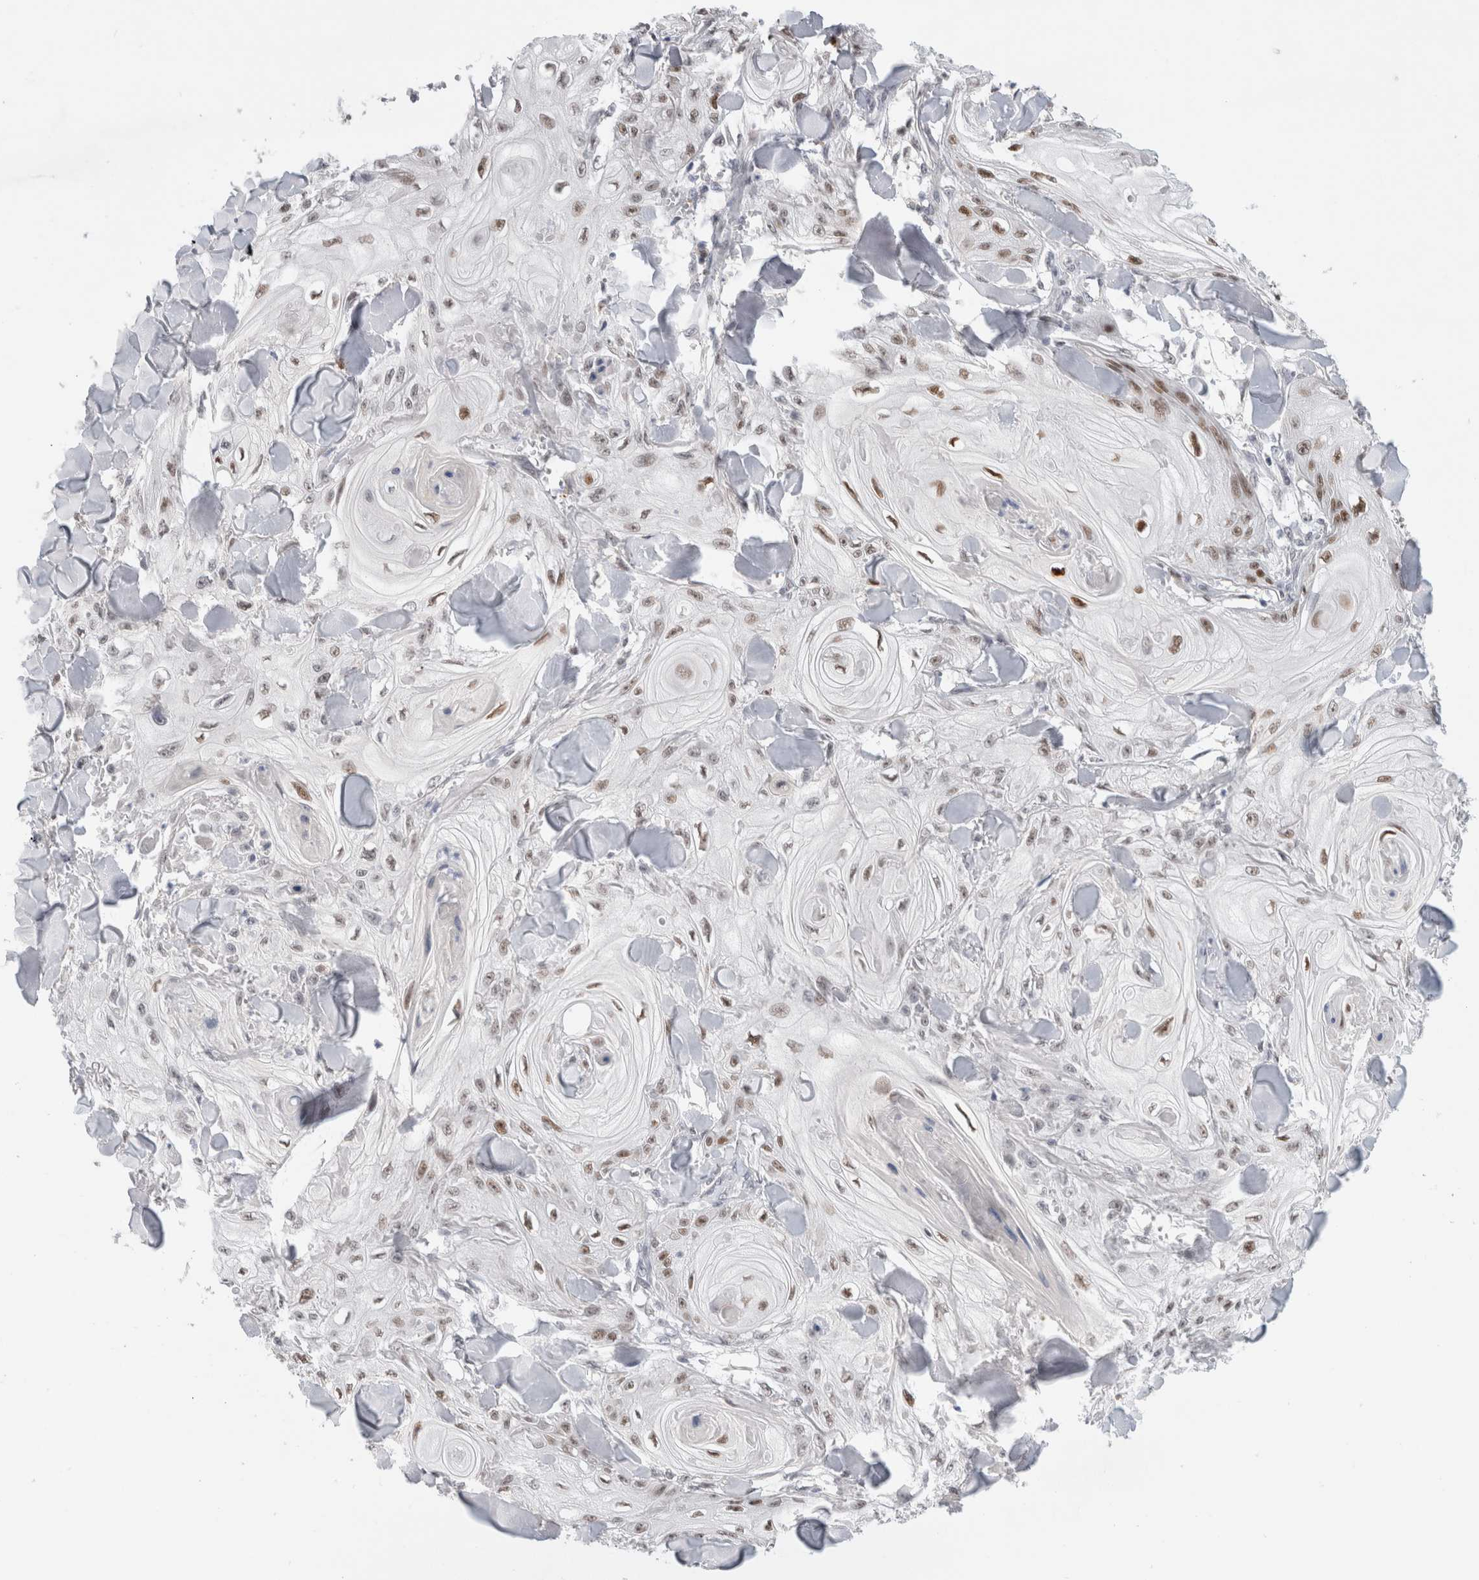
{"staining": {"intensity": "moderate", "quantity": ">75%", "location": "nuclear"}, "tissue": "skin cancer", "cell_type": "Tumor cells", "image_type": "cancer", "snomed": [{"axis": "morphology", "description": "Squamous cell carcinoma, NOS"}, {"axis": "topography", "description": "Skin"}], "caption": "Immunohistochemistry photomicrograph of neoplastic tissue: human skin squamous cell carcinoma stained using immunohistochemistry reveals medium levels of moderate protein expression localized specifically in the nuclear of tumor cells, appearing as a nuclear brown color.", "gene": "KNL1", "patient": {"sex": "male", "age": 74}}